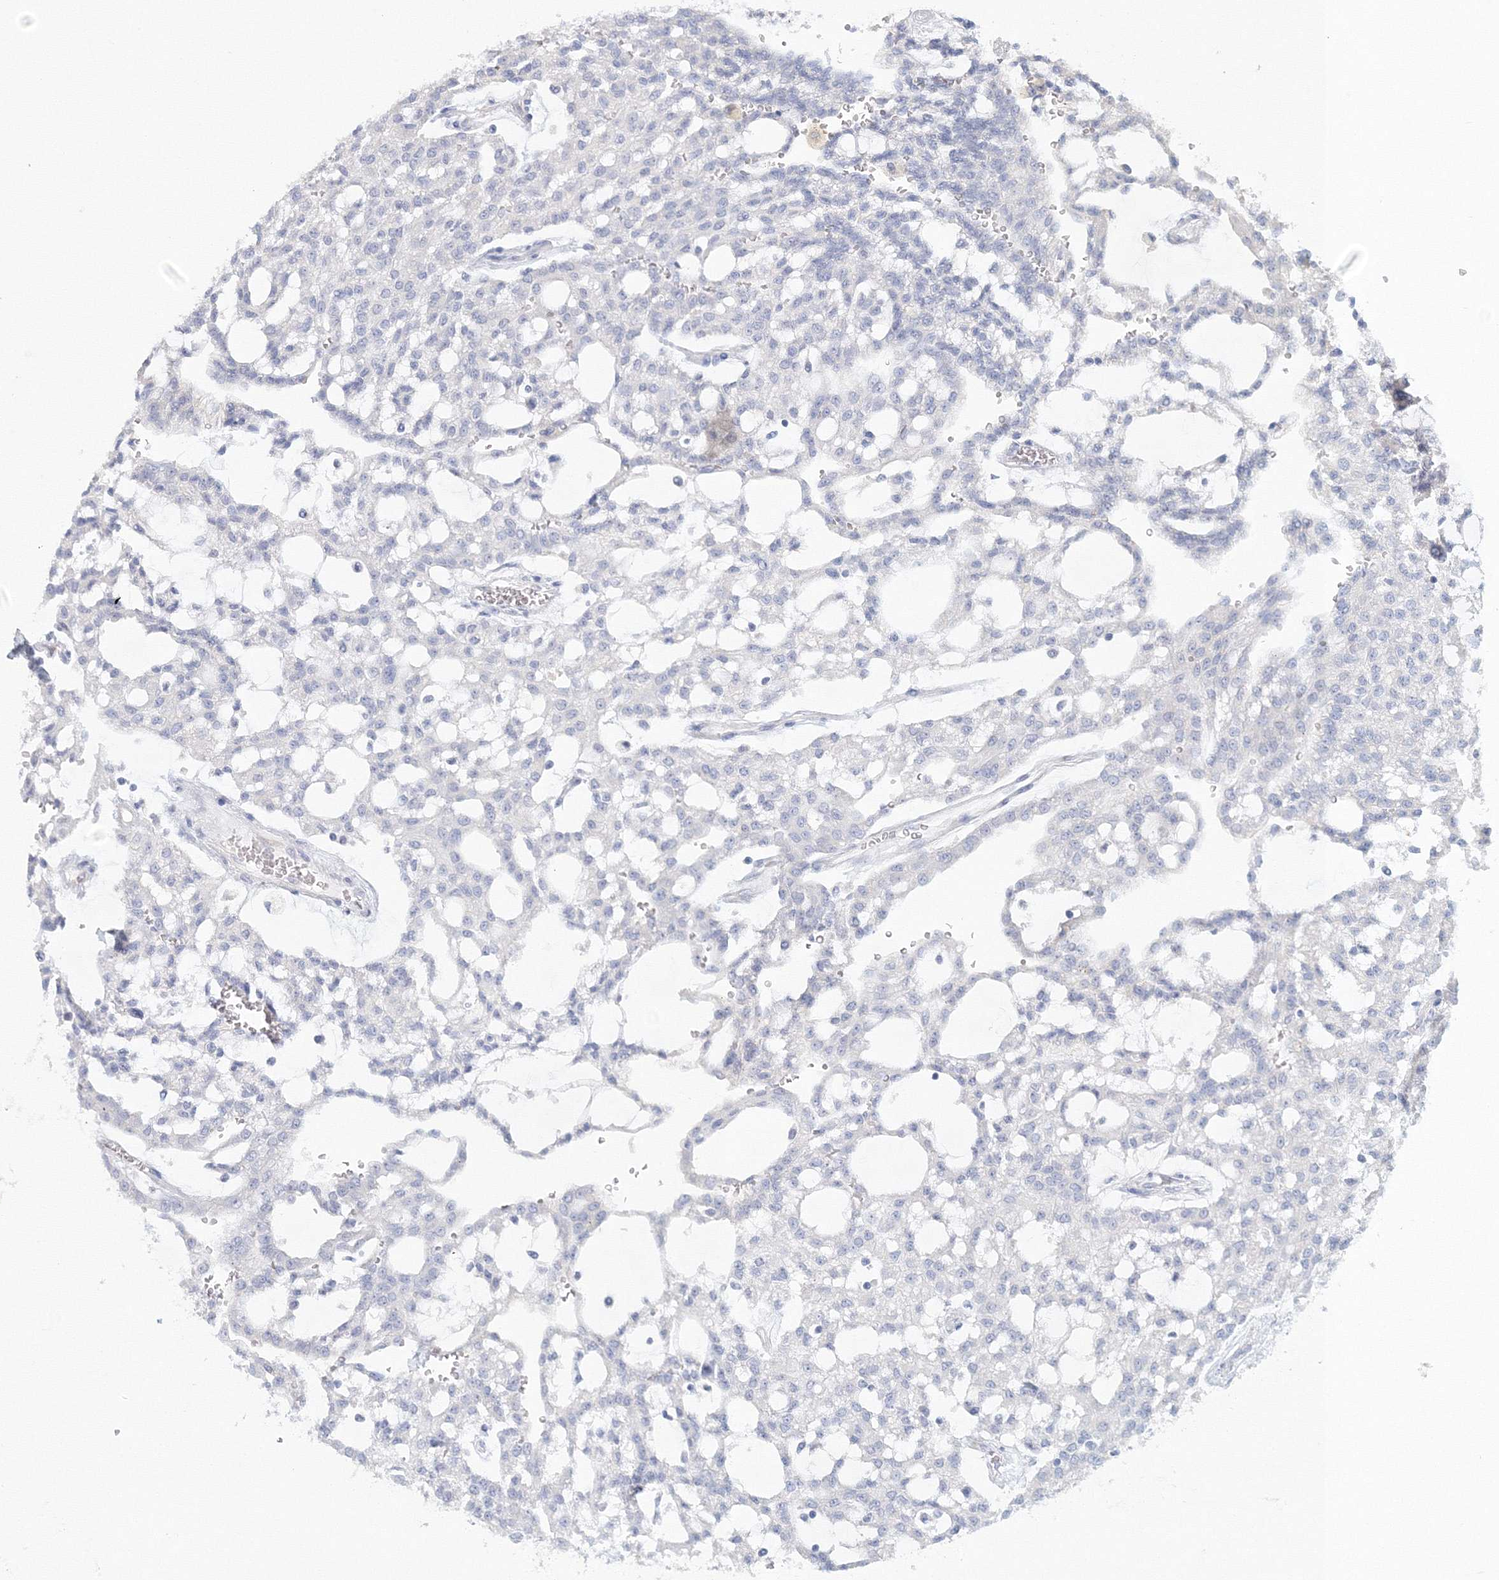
{"staining": {"intensity": "negative", "quantity": "none", "location": "none"}, "tissue": "renal cancer", "cell_type": "Tumor cells", "image_type": "cancer", "snomed": [{"axis": "morphology", "description": "Adenocarcinoma, NOS"}, {"axis": "topography", "description": "Kidney"}], "caption": "High power microscopy histopathology image of an immunohistochemistry photomicrograph of renal cancer (adenocarcinoma), revealing no significant positivity in tumor cells.", "gene": "VSIG1", "patient": {"sex": "male", "age": 63}}